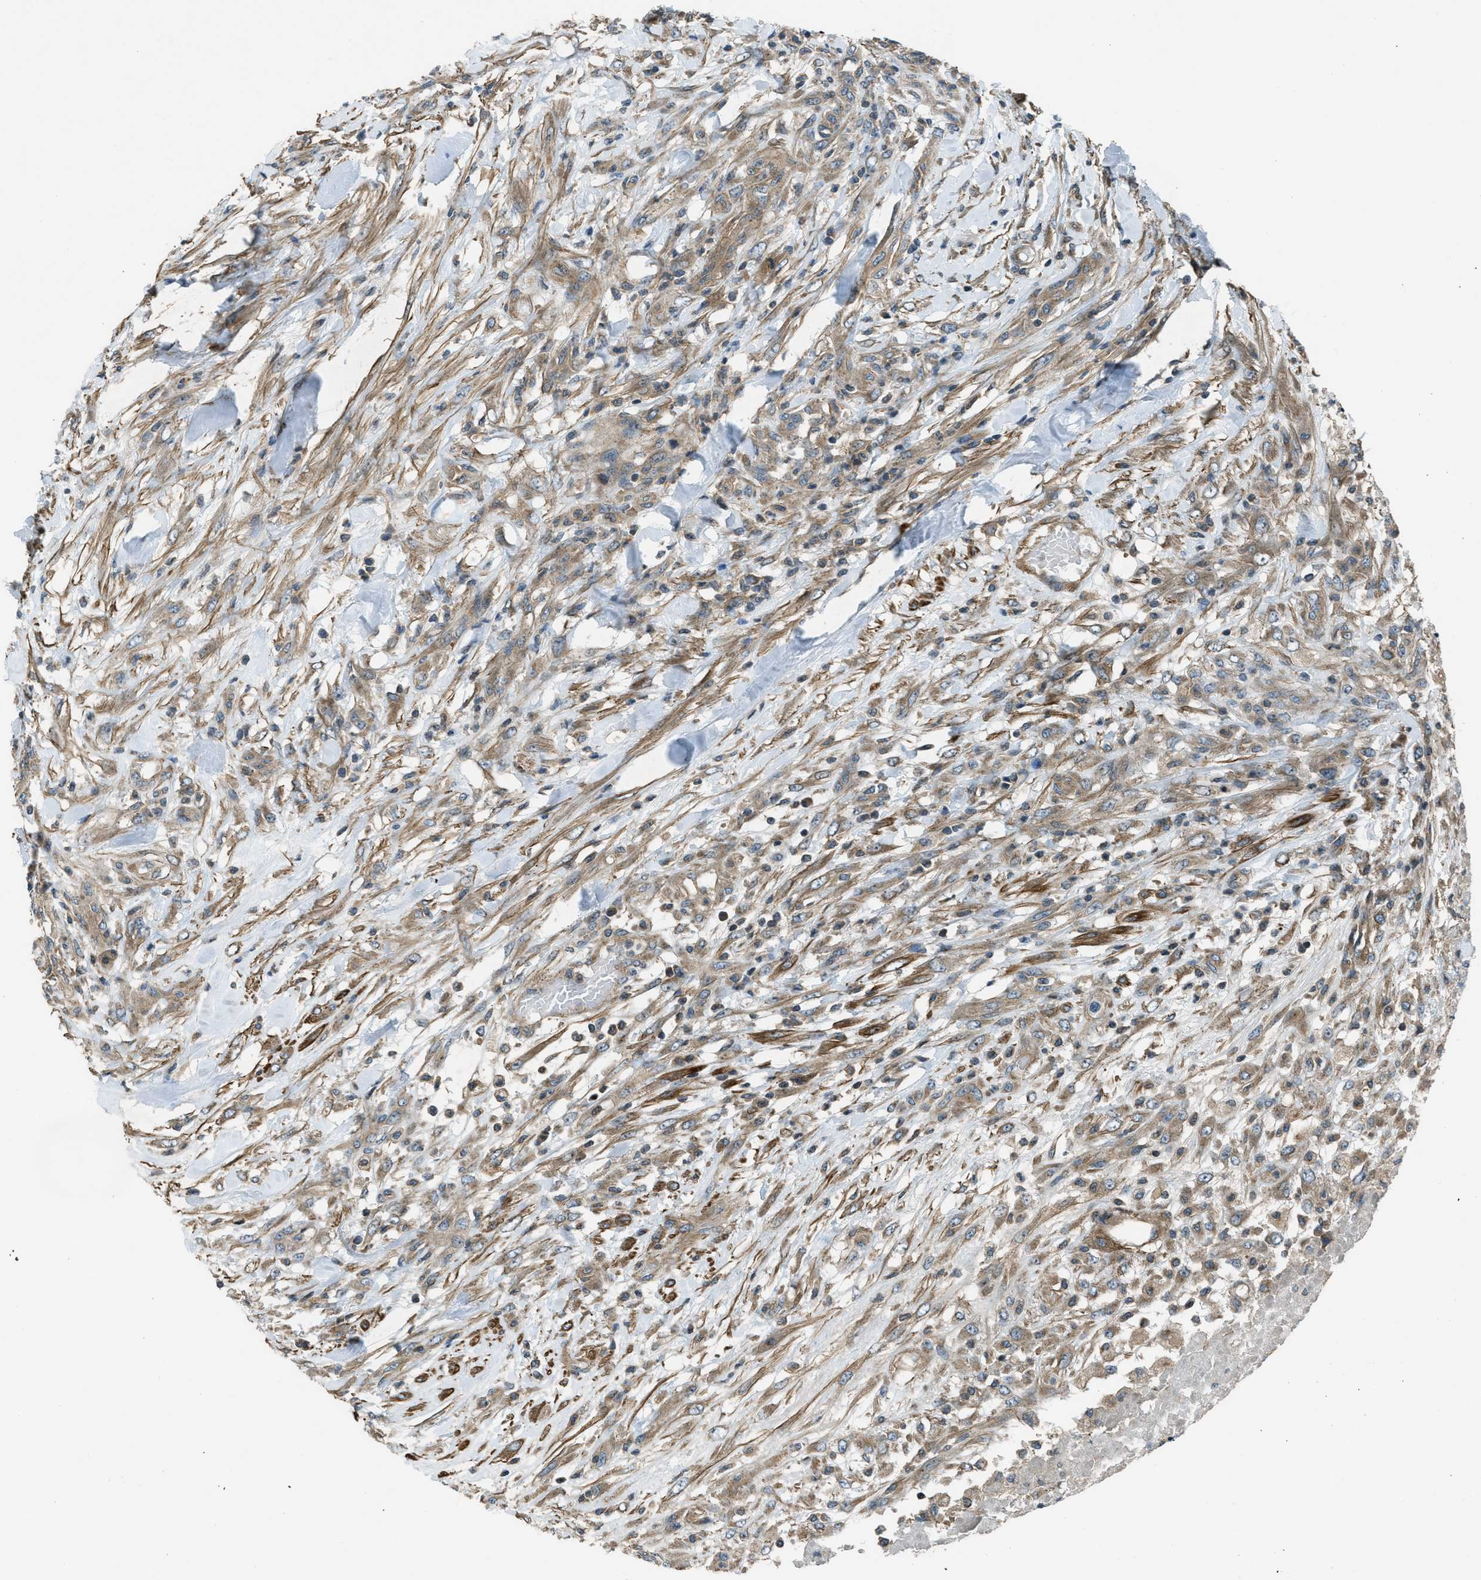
{"staining": {"intensity": "moderate", "quantity": ">75%", "location": "cytoplasmic/membranous"}, "tissue": "testis cancer", "cell_type": "Tumor cells", "image_type": "cancer", "snomed": [{"axis": "morphology", "description": "Seminoma, NOS"}, {"axis": "topography", "description": "Testis"}], "caption": "Approximately >75% of tumor cells in testis cancer (seminoma) exhibit moderate cytoplasmic/membranous protein positivity as visualized by brown immunohistochemical staining.", "gene": "VEZT", "patient": {"sex": "male", "age": 59}}